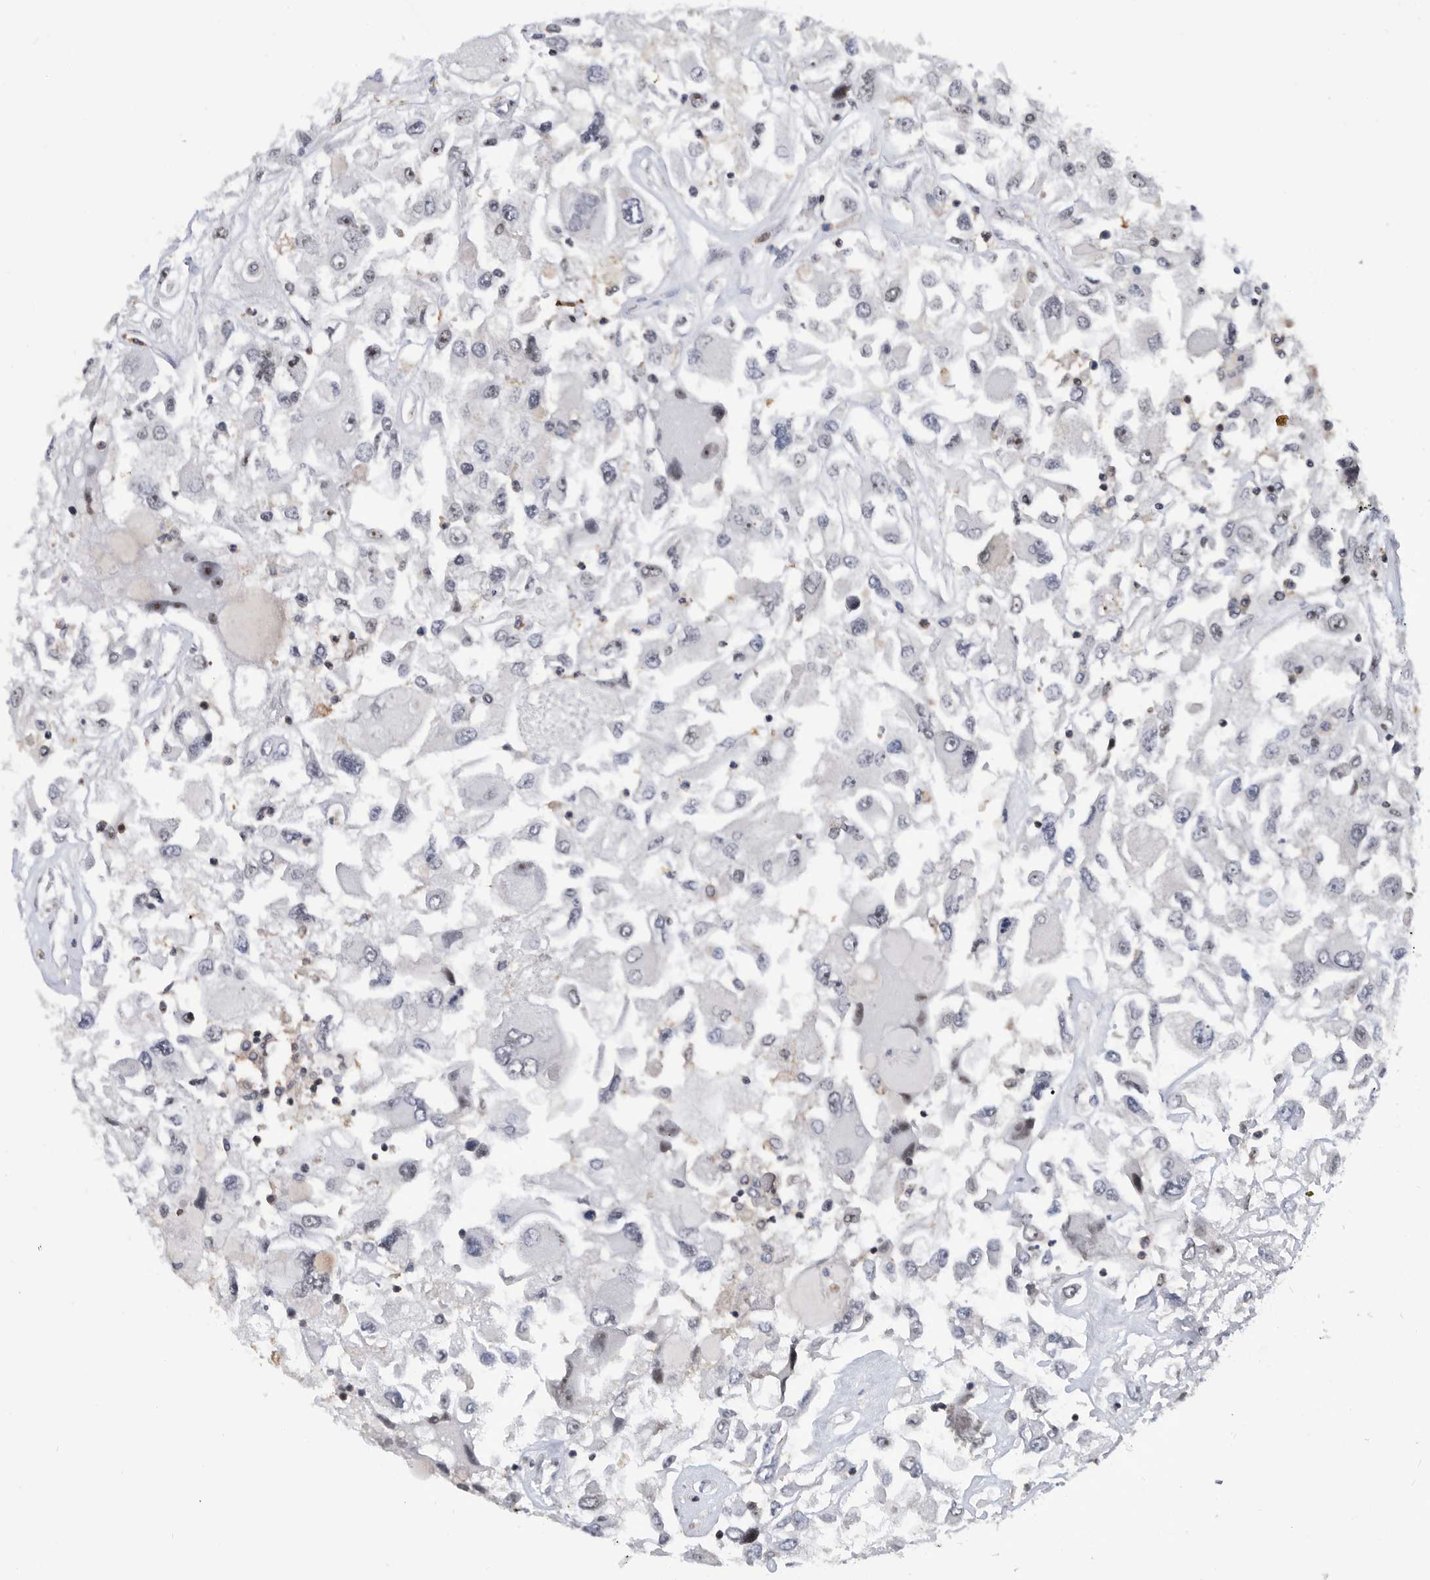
{"staining": {"intensity": "negative", "quantity": "none", "location": "none"}, "tissue": "renal cancer", "cell_type": "Tumor cells", "image_type": "cancer", "snomed": [{"axis": "morphology", "description": "Adenocarcinoma, NOS"}, {"axis": "topography", "description": "Kidney"}], "caption": "The photomicrograph demonstrates no staining of tumor cells in renal cancer.", "gene": "ZNF260", "patient": {"sex": "female", "age": 52}}